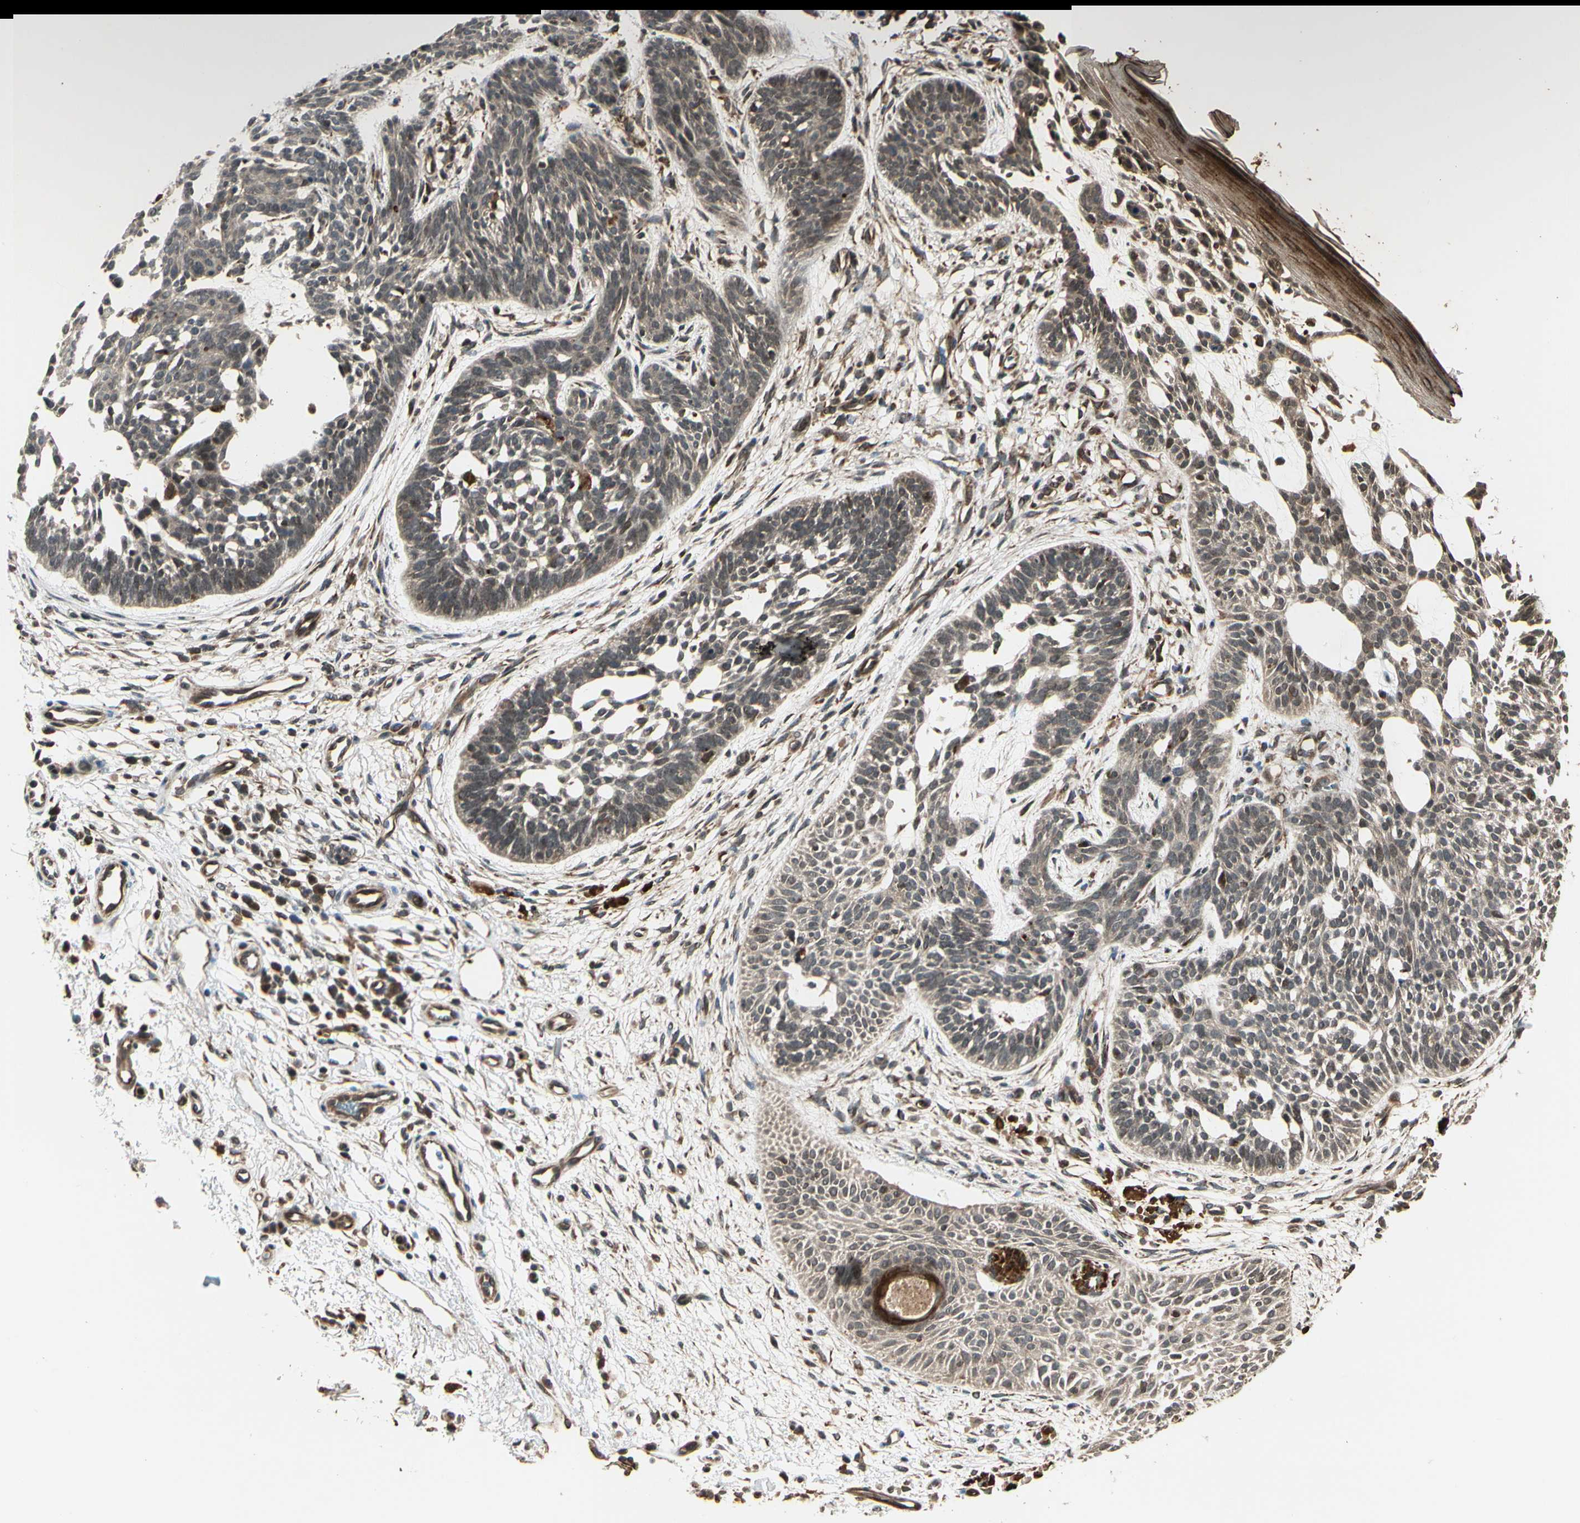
{"staining": {"intensity": "weak", "quantity": "<25%", "location": "cytoplasmic/membranous"}, "tissue": "skin cancer", "cell_type": "Tumor cells", "image_type": "cancer", "snomed": [{"axis": "morphology", "description": "Normal tissue, NOS"}, {"axis": "morphology", "description": "Basal cell carcinoma"}, {"axis": "topography", "description": "Skin"}], "caption": "Immunohistochemistry (IHC) histopathology image of neoplastic tissue: human skin cancer stained with DAB (3,3'-diaminobenzidine) displays no significant protein positivity in tumor cells.", "gene": "GLUL", "patient": {"sex": "female", "age": 69}}